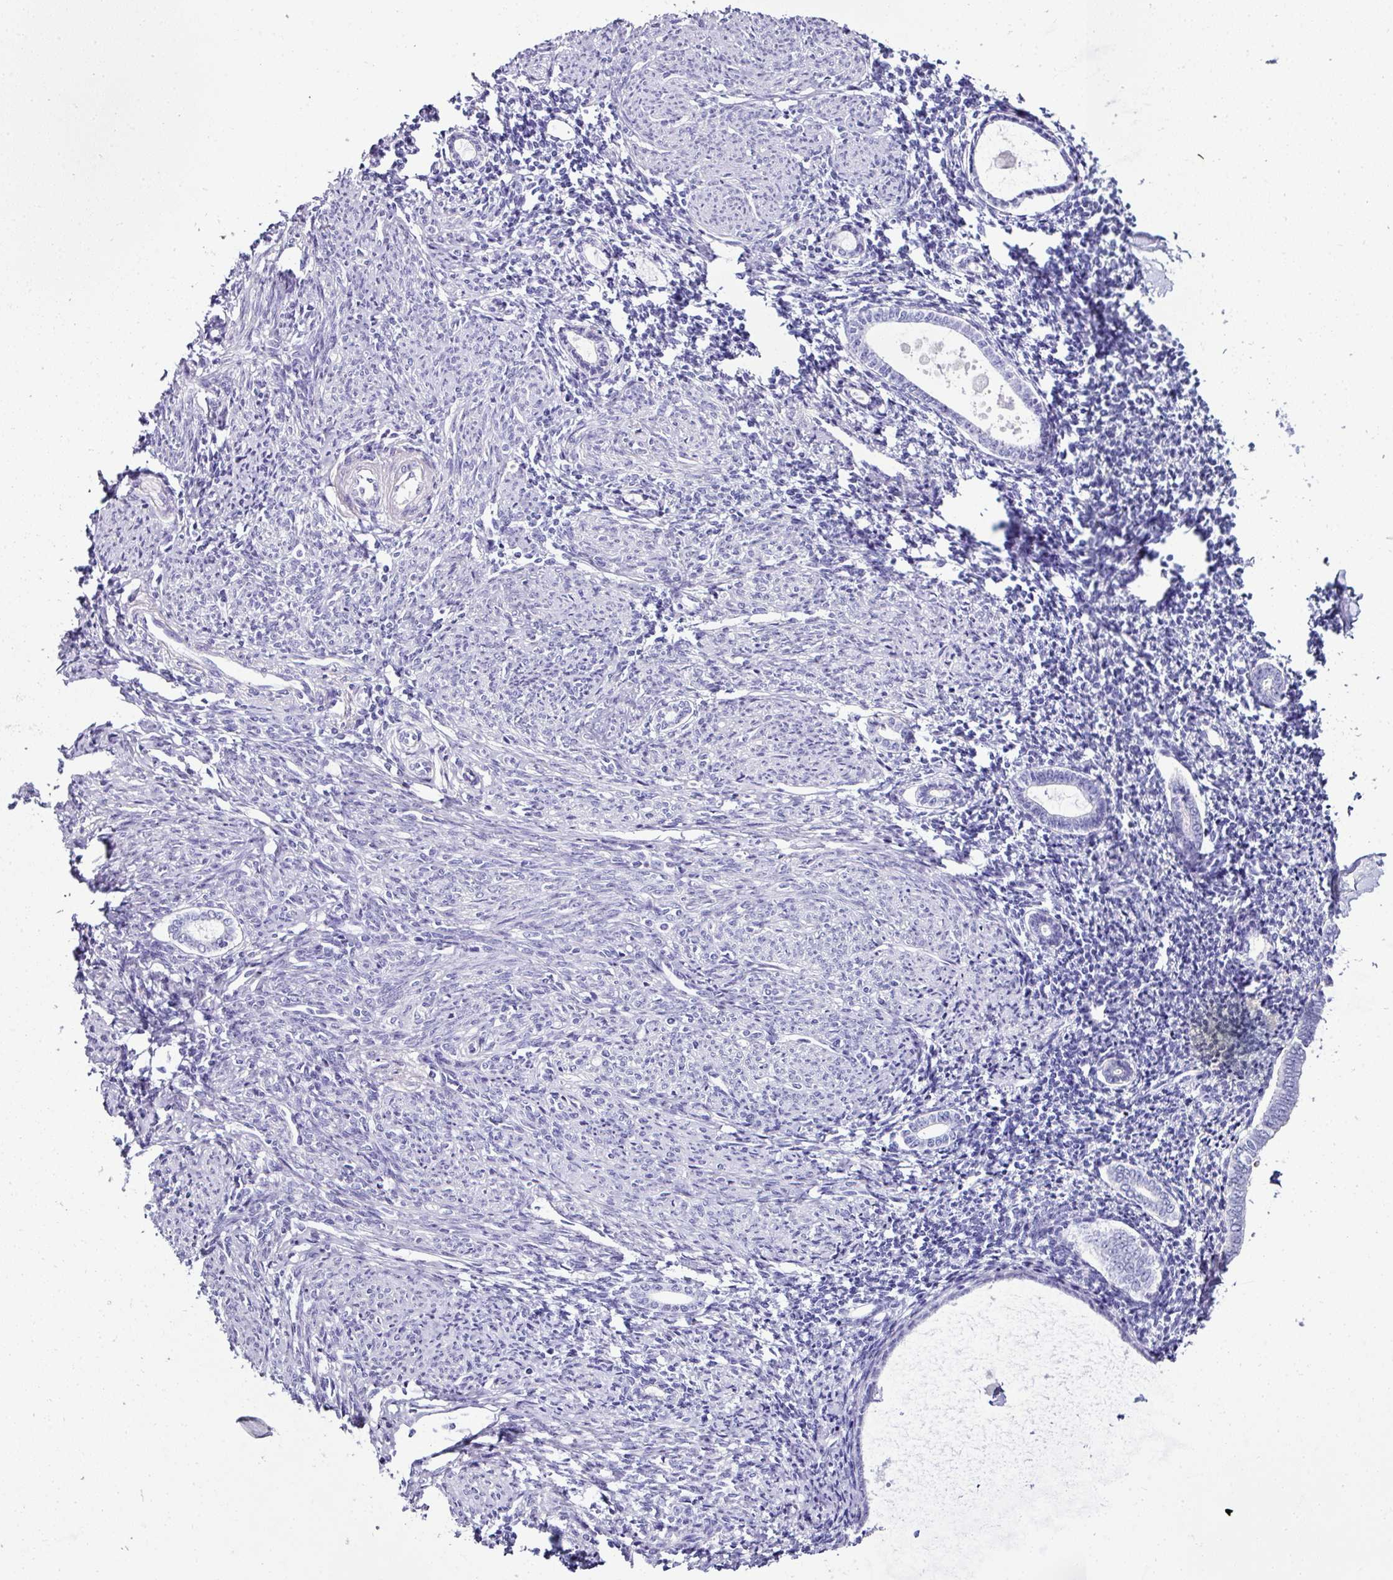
{"staining": {"intensity": "negative", "quantity": "none", "location": "none"}, "tissue": "endometrium", "cell_type": "Cells in endometrial stroma", "image_type": "normal", "snomed": [{"axis": "morphology", "description": "Normal tissue, NOS"}, {"axis": "topography", "description": "Endometrium"}], "caption": "High power microscopy micrograph of an IHC histopathology image of benign endometrium, revealing no significant staining in cells in endometrial stroma.", "gene": "NAPSA", "patient": {"sex": "female", "age": 63}}